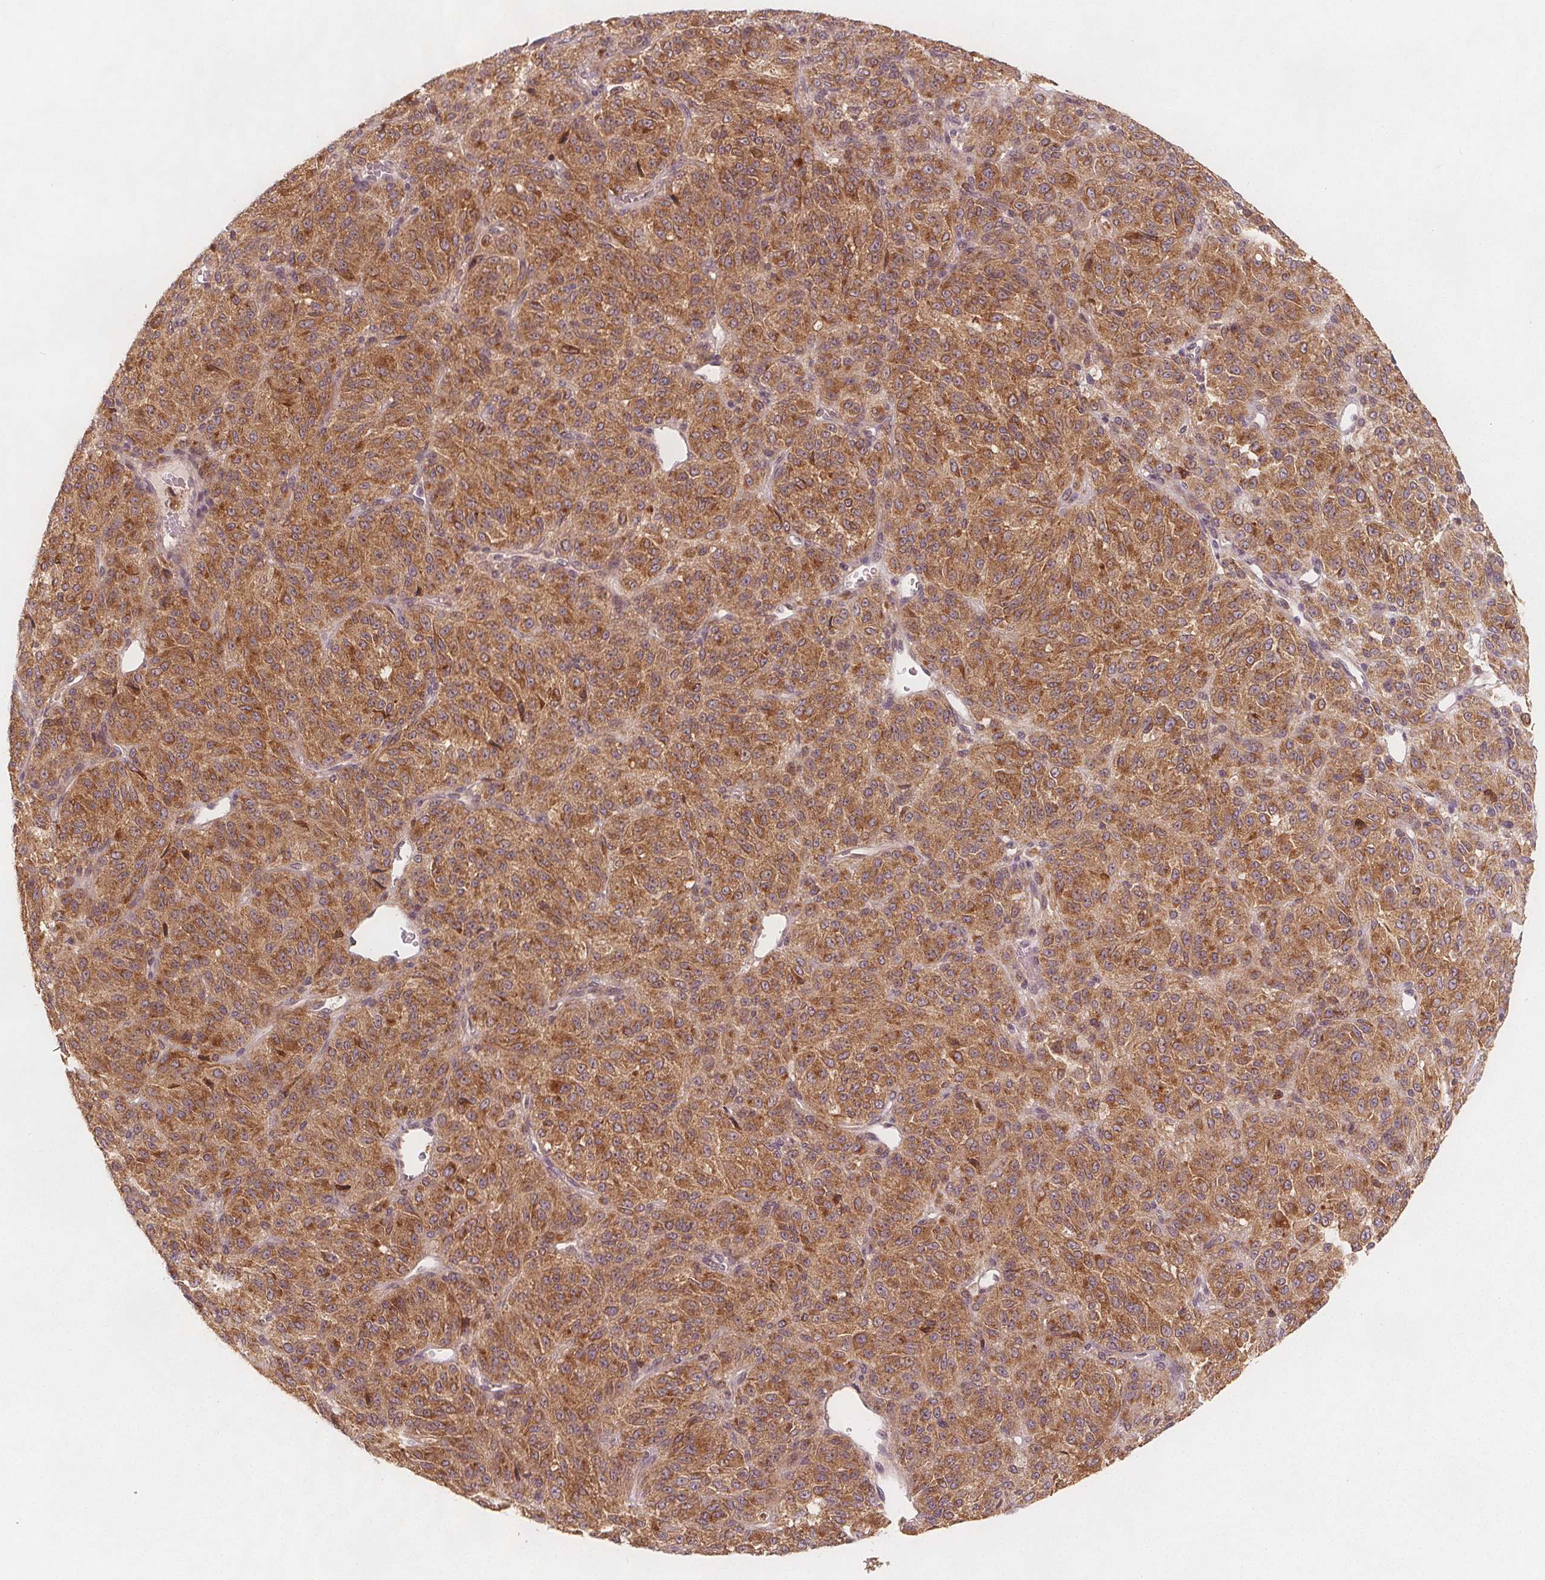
{"staining": {"intensity": "moderate", "quantity": ">75%", "location": "cytoplasmic/membranous"}, "tissue": "melanoma", "cell_type": "Tumor cells", "image_type": "cancer", "snomed": [{"axis": "morphology", "description": "Malignant melanoma, Metastatic site"}, {"axis": "topography", "description": "Brain"}], "caption": "Tumor cells display moderate cytoplasmic/membranous positivity in approximately >75% of cells in malignant melanoma (metastatic site).", "gene": "NCSTN", "patient": {"sex": "female", "age": 56}}